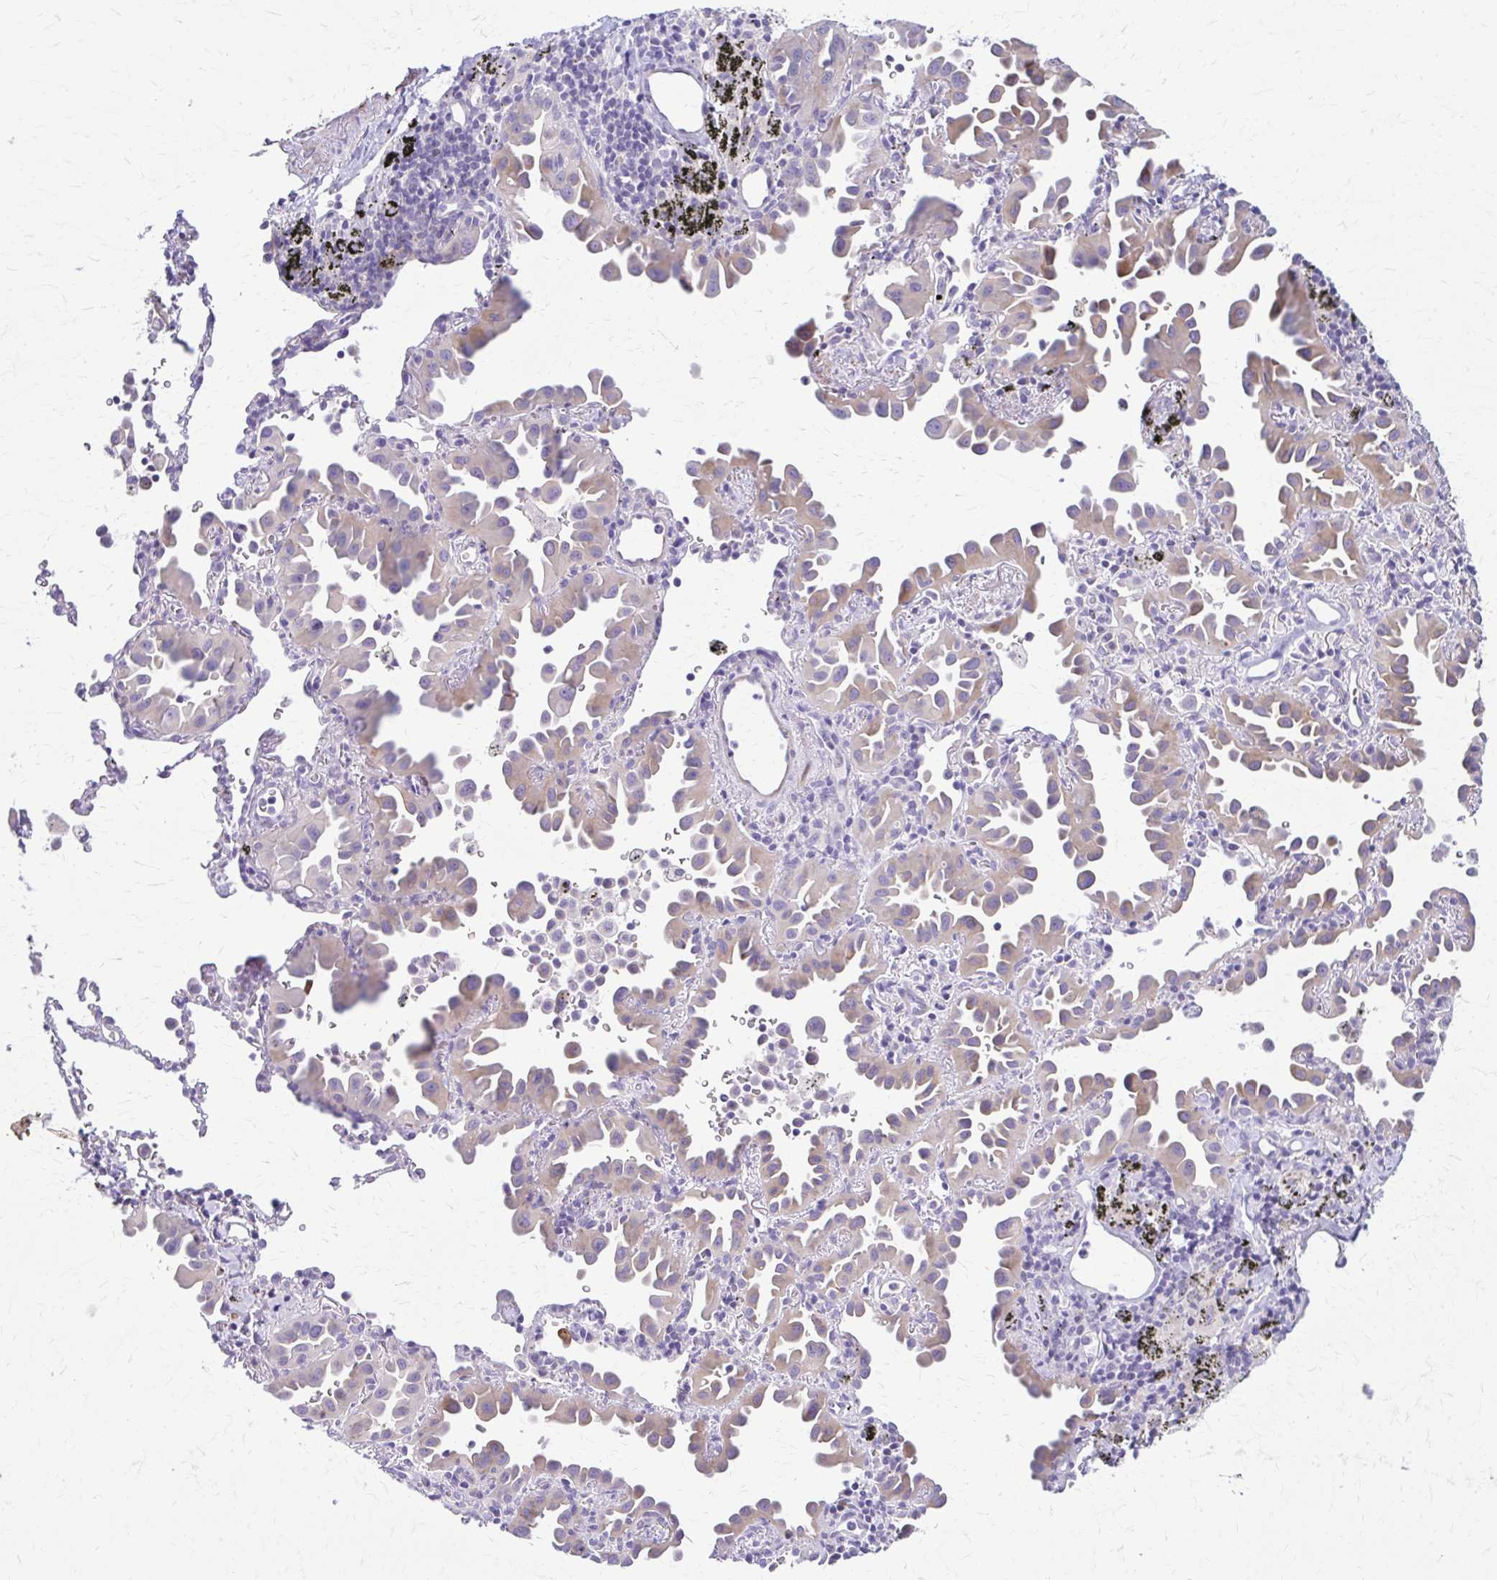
{"staining": {"intensity": "weak", "quantity": ">75%", "location": "cytoplasmic/membranous"}, "tissue": "lung cancer", "cell_type": "Tumor cells", "image_type": "cancer", "snomed": [{"axis": "morphology", "description": "Adenocarcinoma, NOS"}, {"axis": "topography", "description": "Lung"}], "caption": "Adenocarcinoma (lung) tissue reveals weak cytoplasmic/membranous staining in approximately >75% of tumor cells, visualized by immunohistochemistry.", "gene": "DSP", "patient": {"sex": "male", "age": 68}}